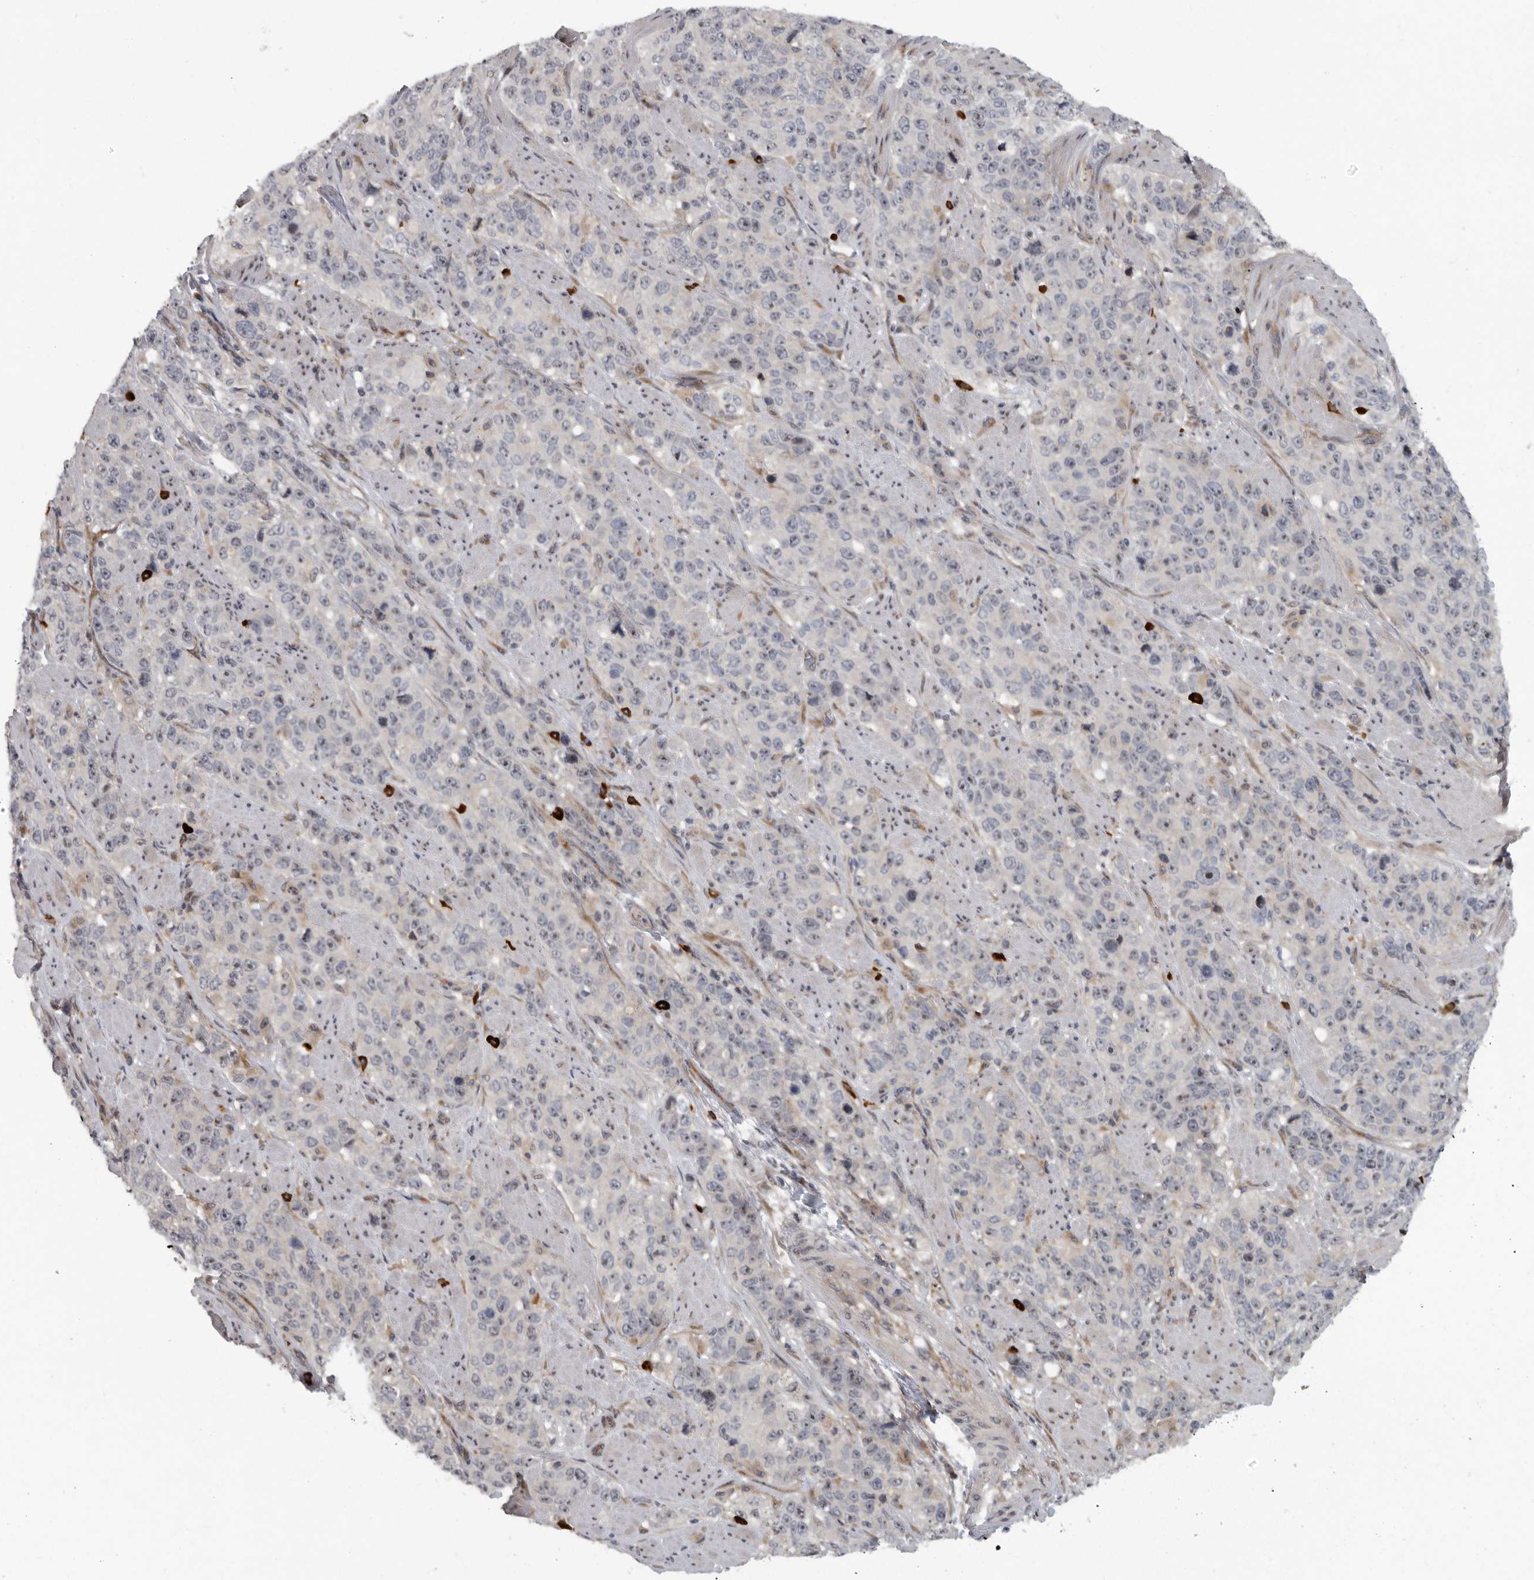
{"staining": {"intensity": "negative", "quantity": "none", "location": "none"}, "tissue": "stomach cancer", "cell_type": "Tumor cells", "image_type": "cancer", "snomed": [{"axis": "morphology", "description": "Adenocarcinoma, NOS"}, {"axis": "topography", "description": "Stomach"}], "caption": "Tumor cells are negative for brown protein staining in adenocarcinoma (stomach). (IHC, brightfield microscopy, high magnification).", "gene": "PDCD11", "patient": {"sex": "male", "age": 48}}